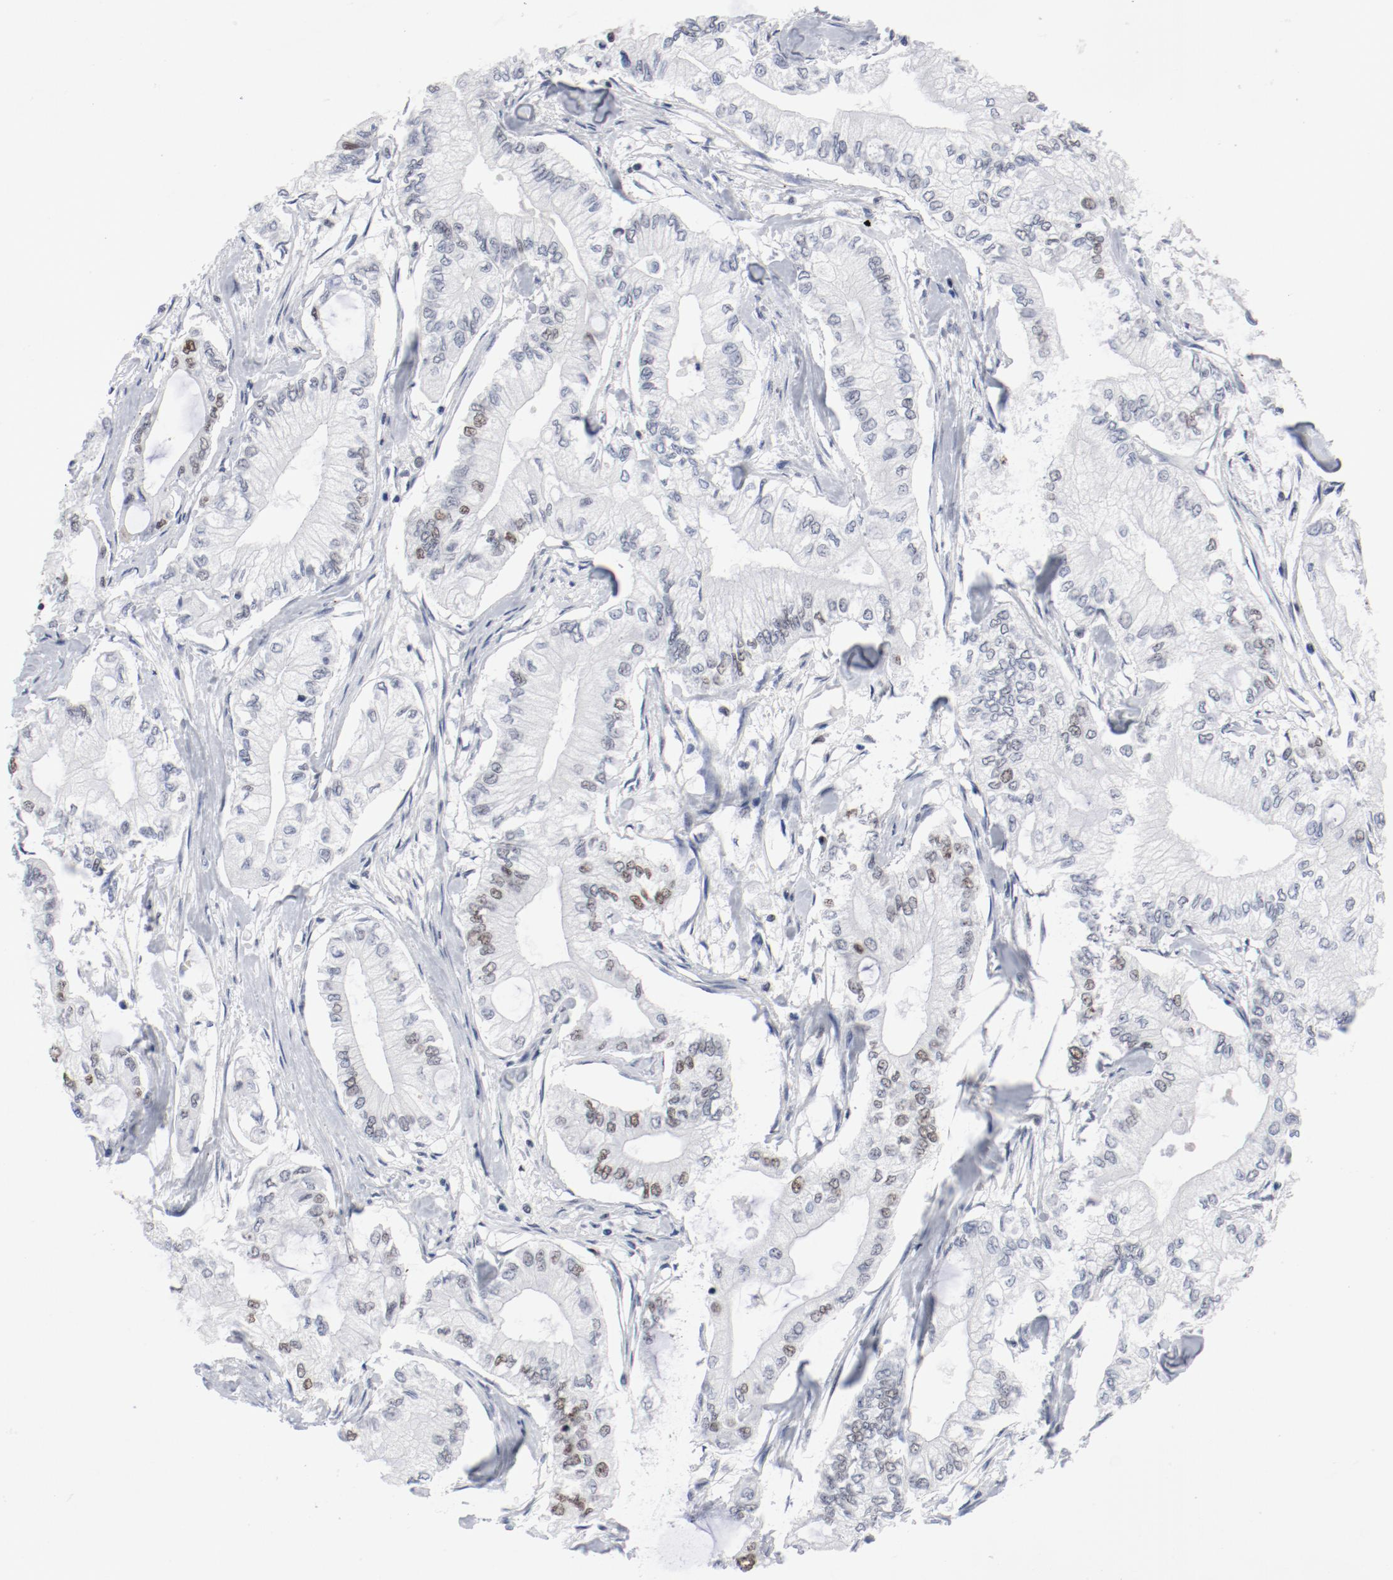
{"staining": {"intensity": "weak", "quantity": "<25%", "location": "nuclear"}, "tissue": "pancreatic cancer", "cell_type": "Tumor cells", "image_type": "cancer", "snomed": [{"axis": "morphology", "description": "Adenocarcinoma, NOS"}, {"axis": "topography", "description": "Pancreas"}], "caption": "Immunohistochemistry (IHC) photomicrograph of neoplastic tissue: human pancreatic adenocarcinoma stained with DAB displays no significant protein expression in tumor cells.", "gene": "POLD1", "patient": {"sex": "male", "age": 79}}